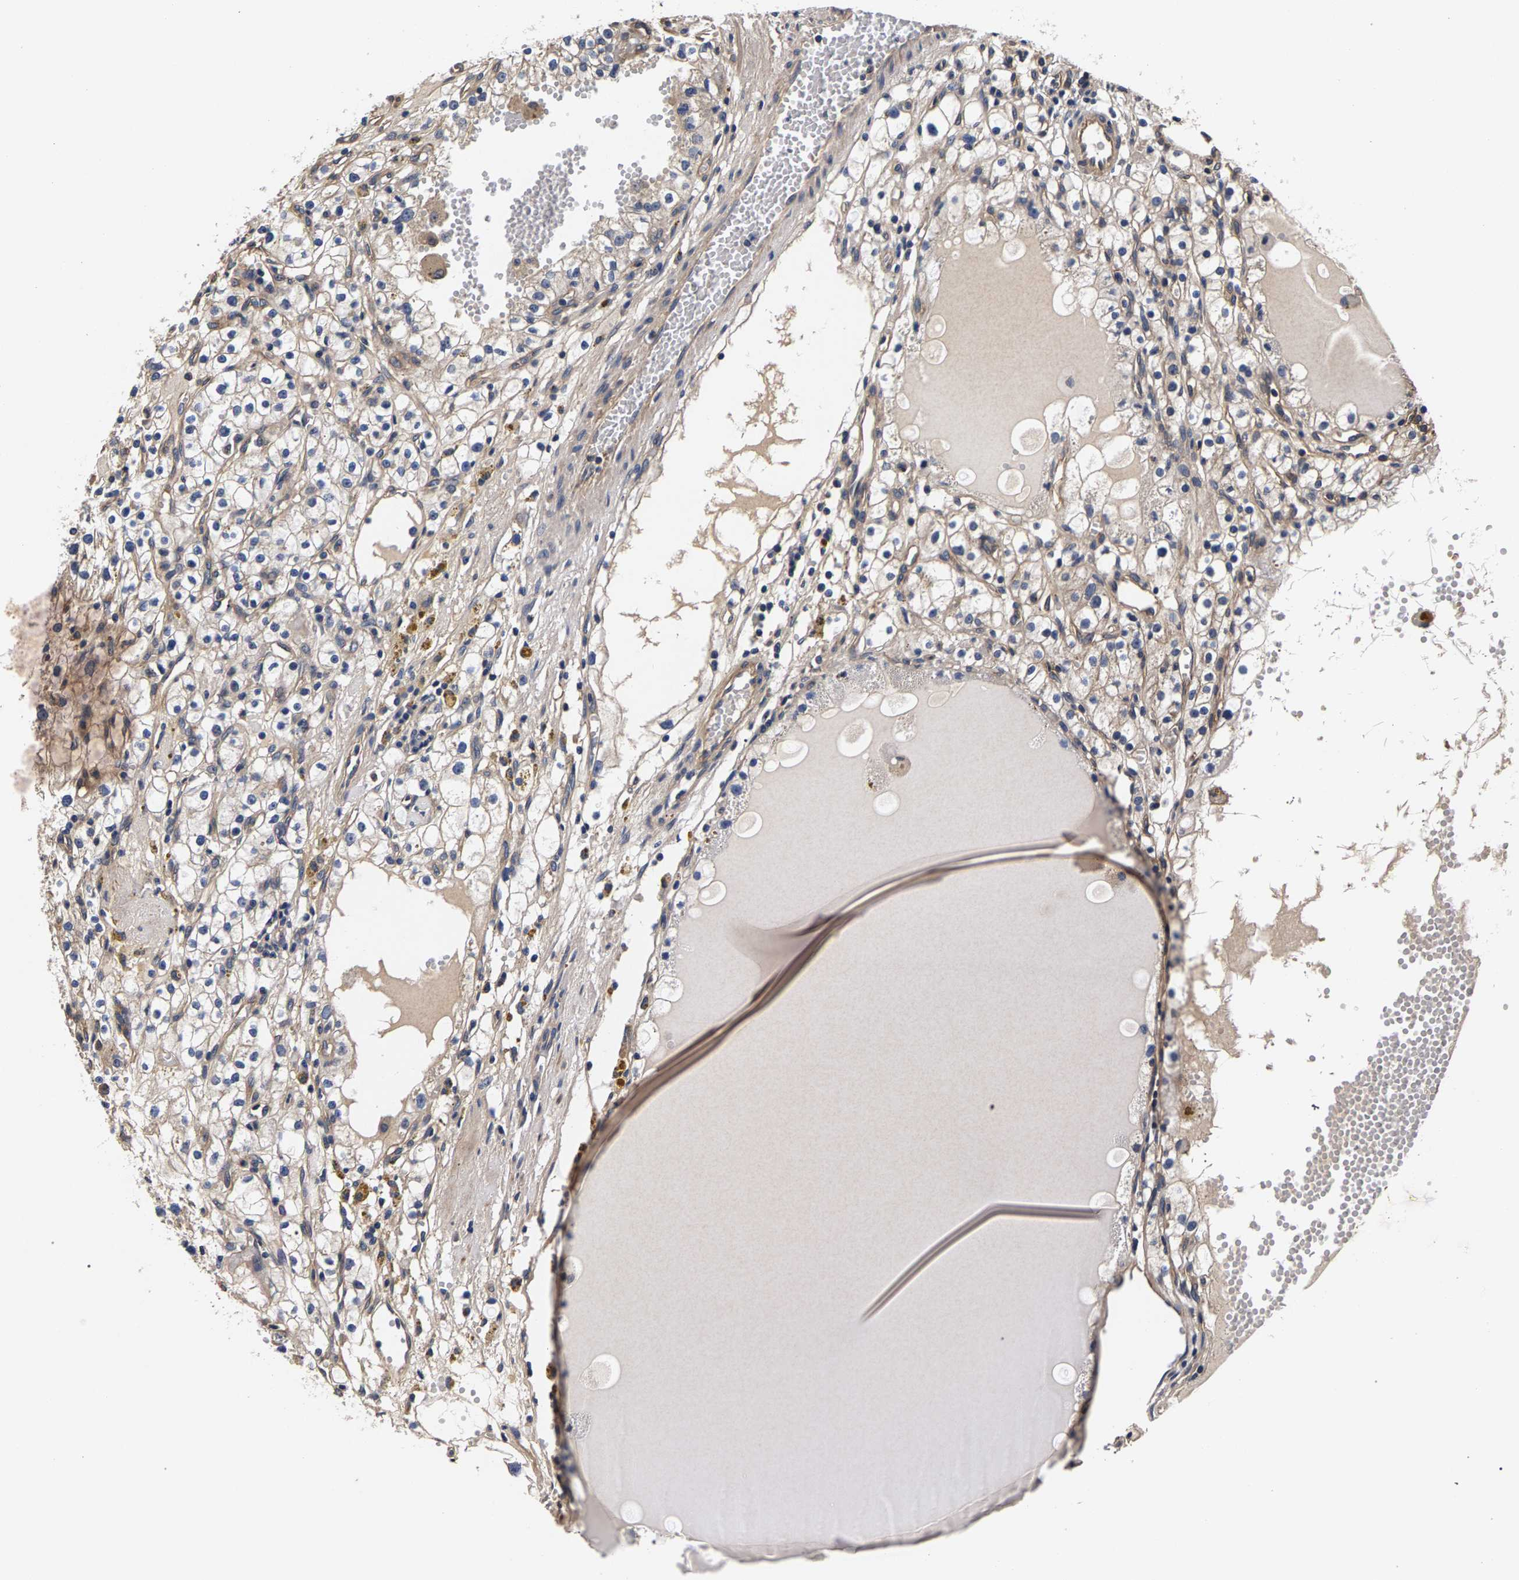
{"staining": {"intensity": "weak", "quantity": "<25%", "location": "cytoplasmic/membranous"}, "tissue": "renal cancer", "cell_type": "Tumor cells", "image_type": "cancer", "snomed": [{"axis": "morphology", "description": "Adenocarcinoma, NOS"}, {"axis": "topography", "description": "Kidney"}], "caption": "An image of human renal adenocarcinoma is negative for staining in tumor cells.", "gene": "MARCHF7", "patient": {"sex": "male", "age": 56}}